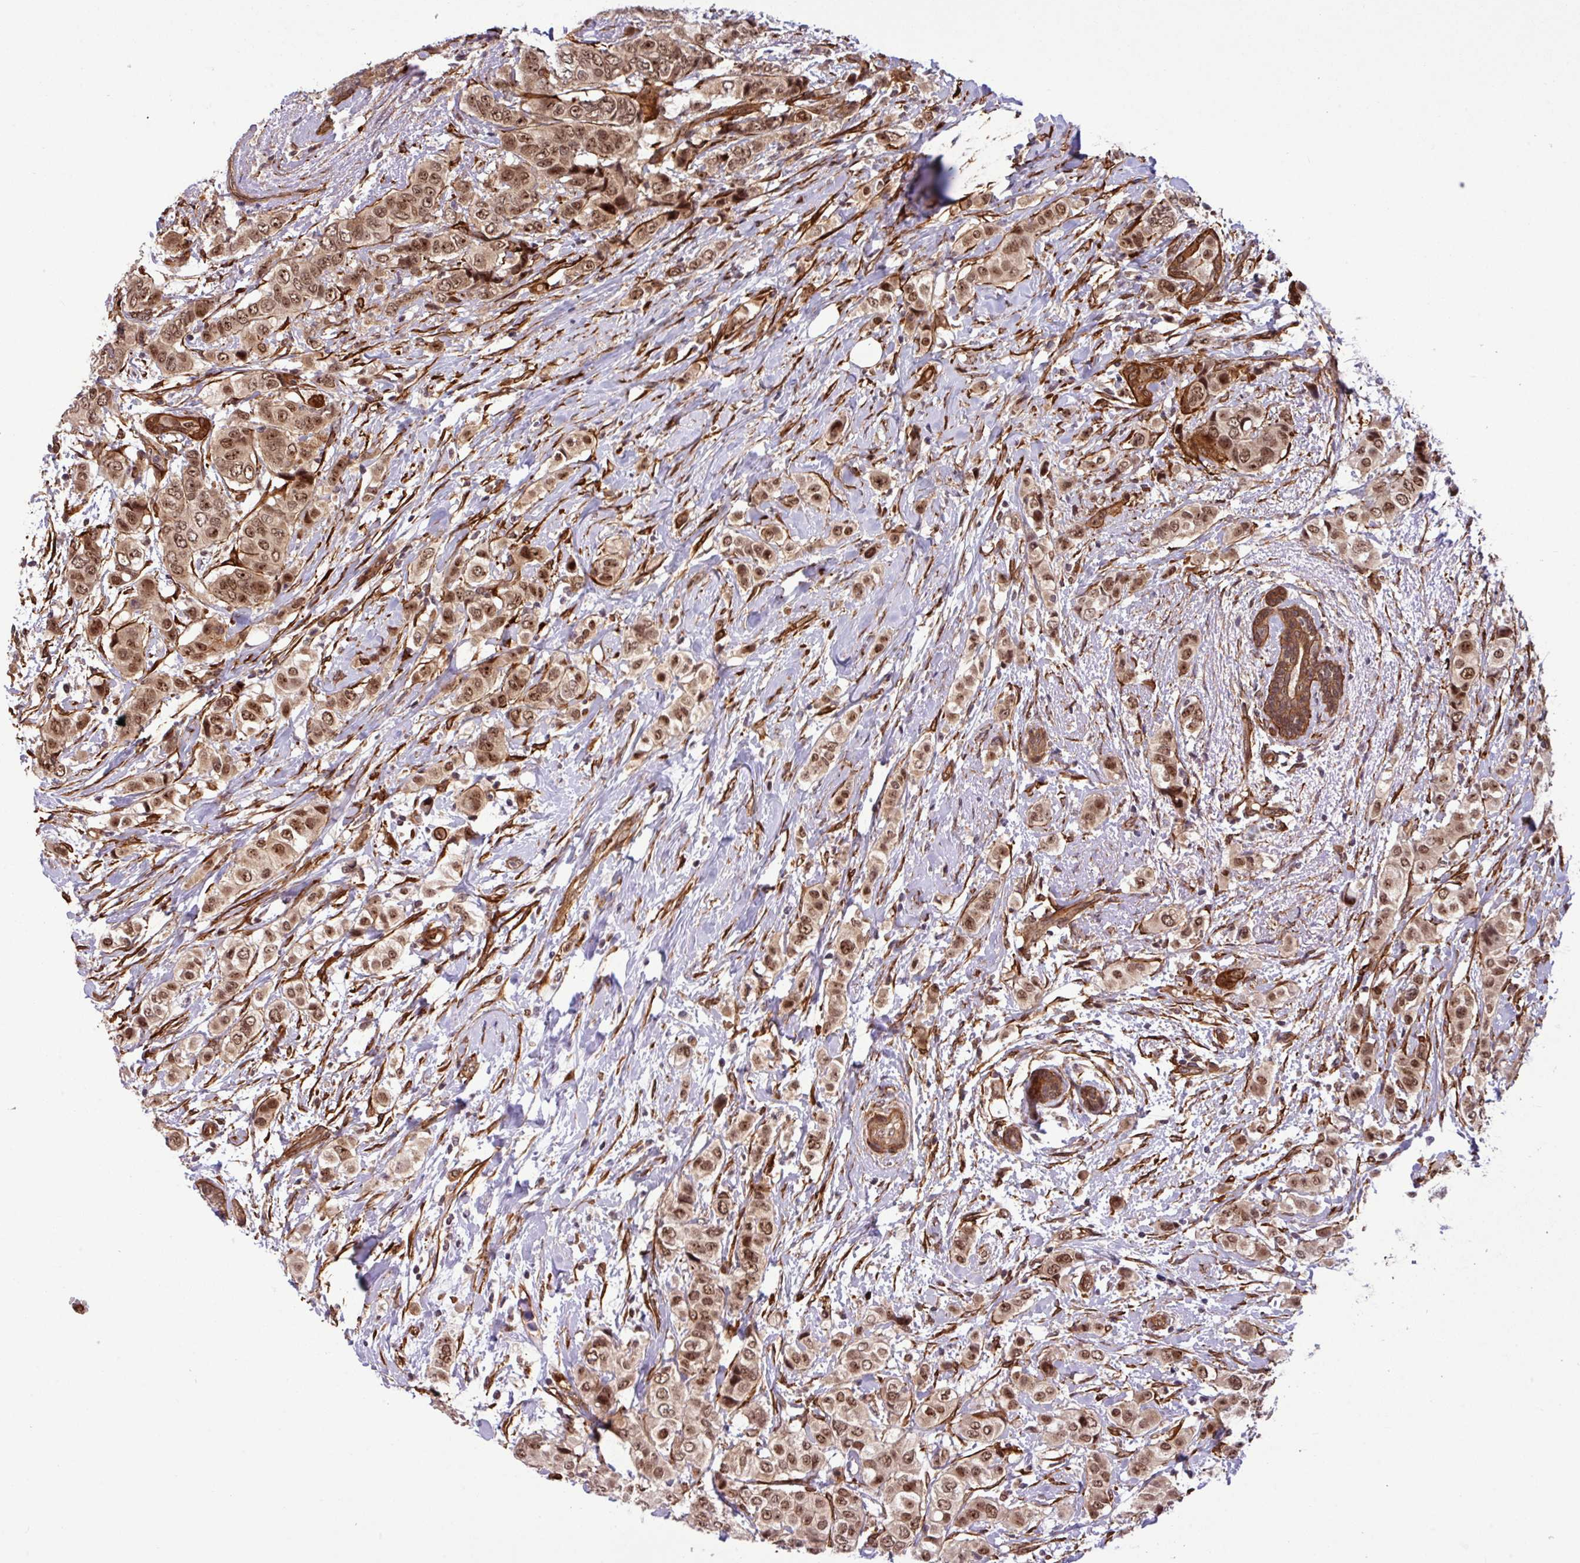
{"staining": {"intensity": "moderate", "quantity": ">75%", "location": "cytoplasmic/membranous,nuclear"}, "tissue": "breast cancer", "cell_type": "Tumor cells", "image_type": "cancer", "snomed": [{"axis": "morphology", "description": "Lobular carcinoma"}, {"axis": "topography", "description": "Breast"}], "caption": "A brown stain labels moderate cytoplasmic/membranous and nuclear positivity of a protein in human breast cancer tumor cells. (DAB IHC with brightfield microscopy, high magnification).", "gene": "C7orf50", "patient": {"sex": "female", "age": 51}}